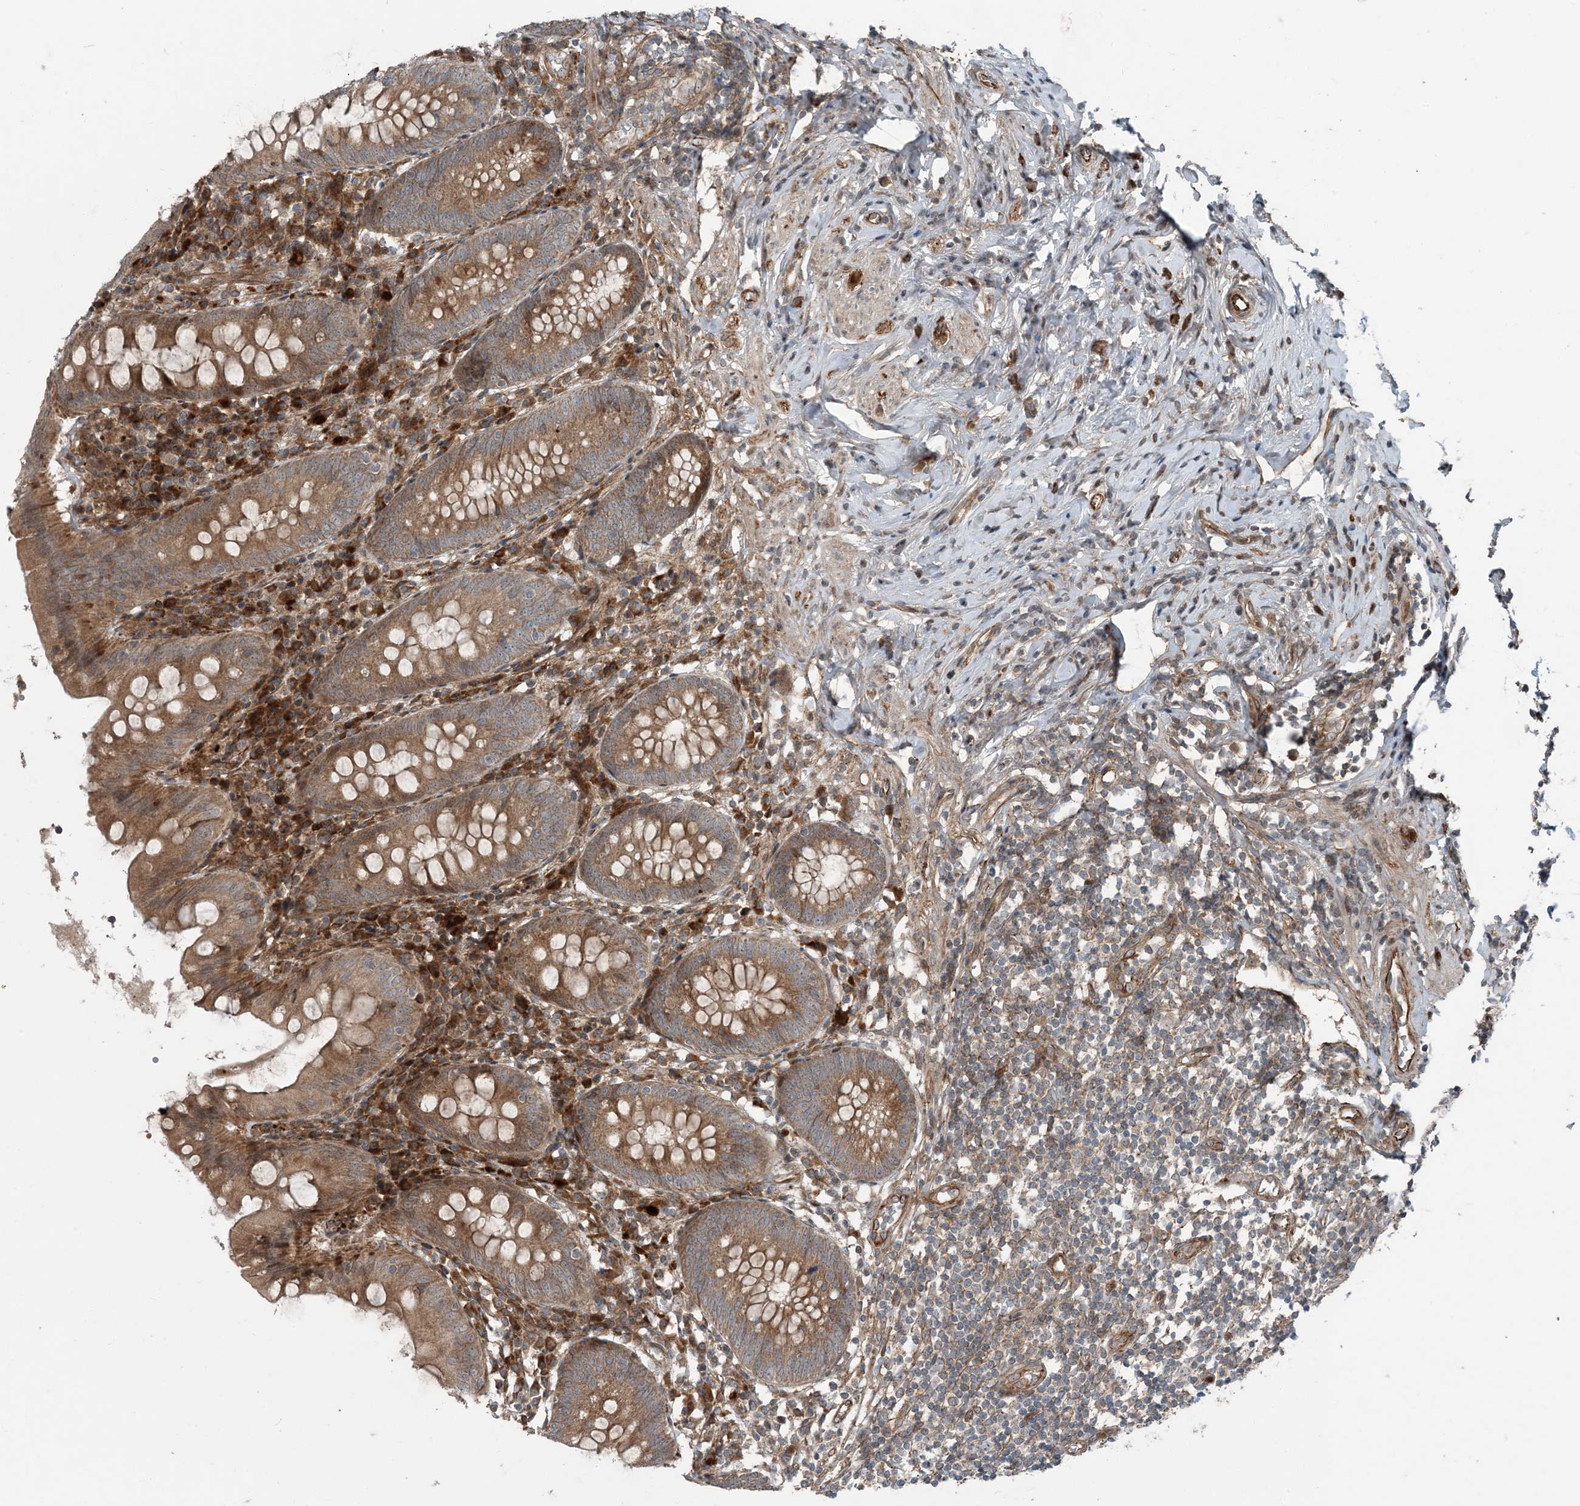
{"staining": {"intensity": "moderate", "quantity": ">75%", "location": "cytoplasmic/membranous"}, "tissue": "appendix", "cell_type": "Glandular cells", "image_type": "normal", "snomed": [{"axis": "morphology", "description": "Normal tissue, NOS"}, {"axis": "topography", "description": "Appendix"}], "caption": "IHC staining of unremarkable appendix, which demonstrates medium levels of moderate cytoplasmic/membranous positivity in about >75% of glandular cells indicating moderate cytoplasmic/membranous protein expression. The staining was performed using DAB (3,3'-diaminobenzidine) (brown) for protein detection and nuclei were counterstained in hematoxylin (blue).", "gene": "EDEM2", "patient": {"sex": "female", "age": 54}}